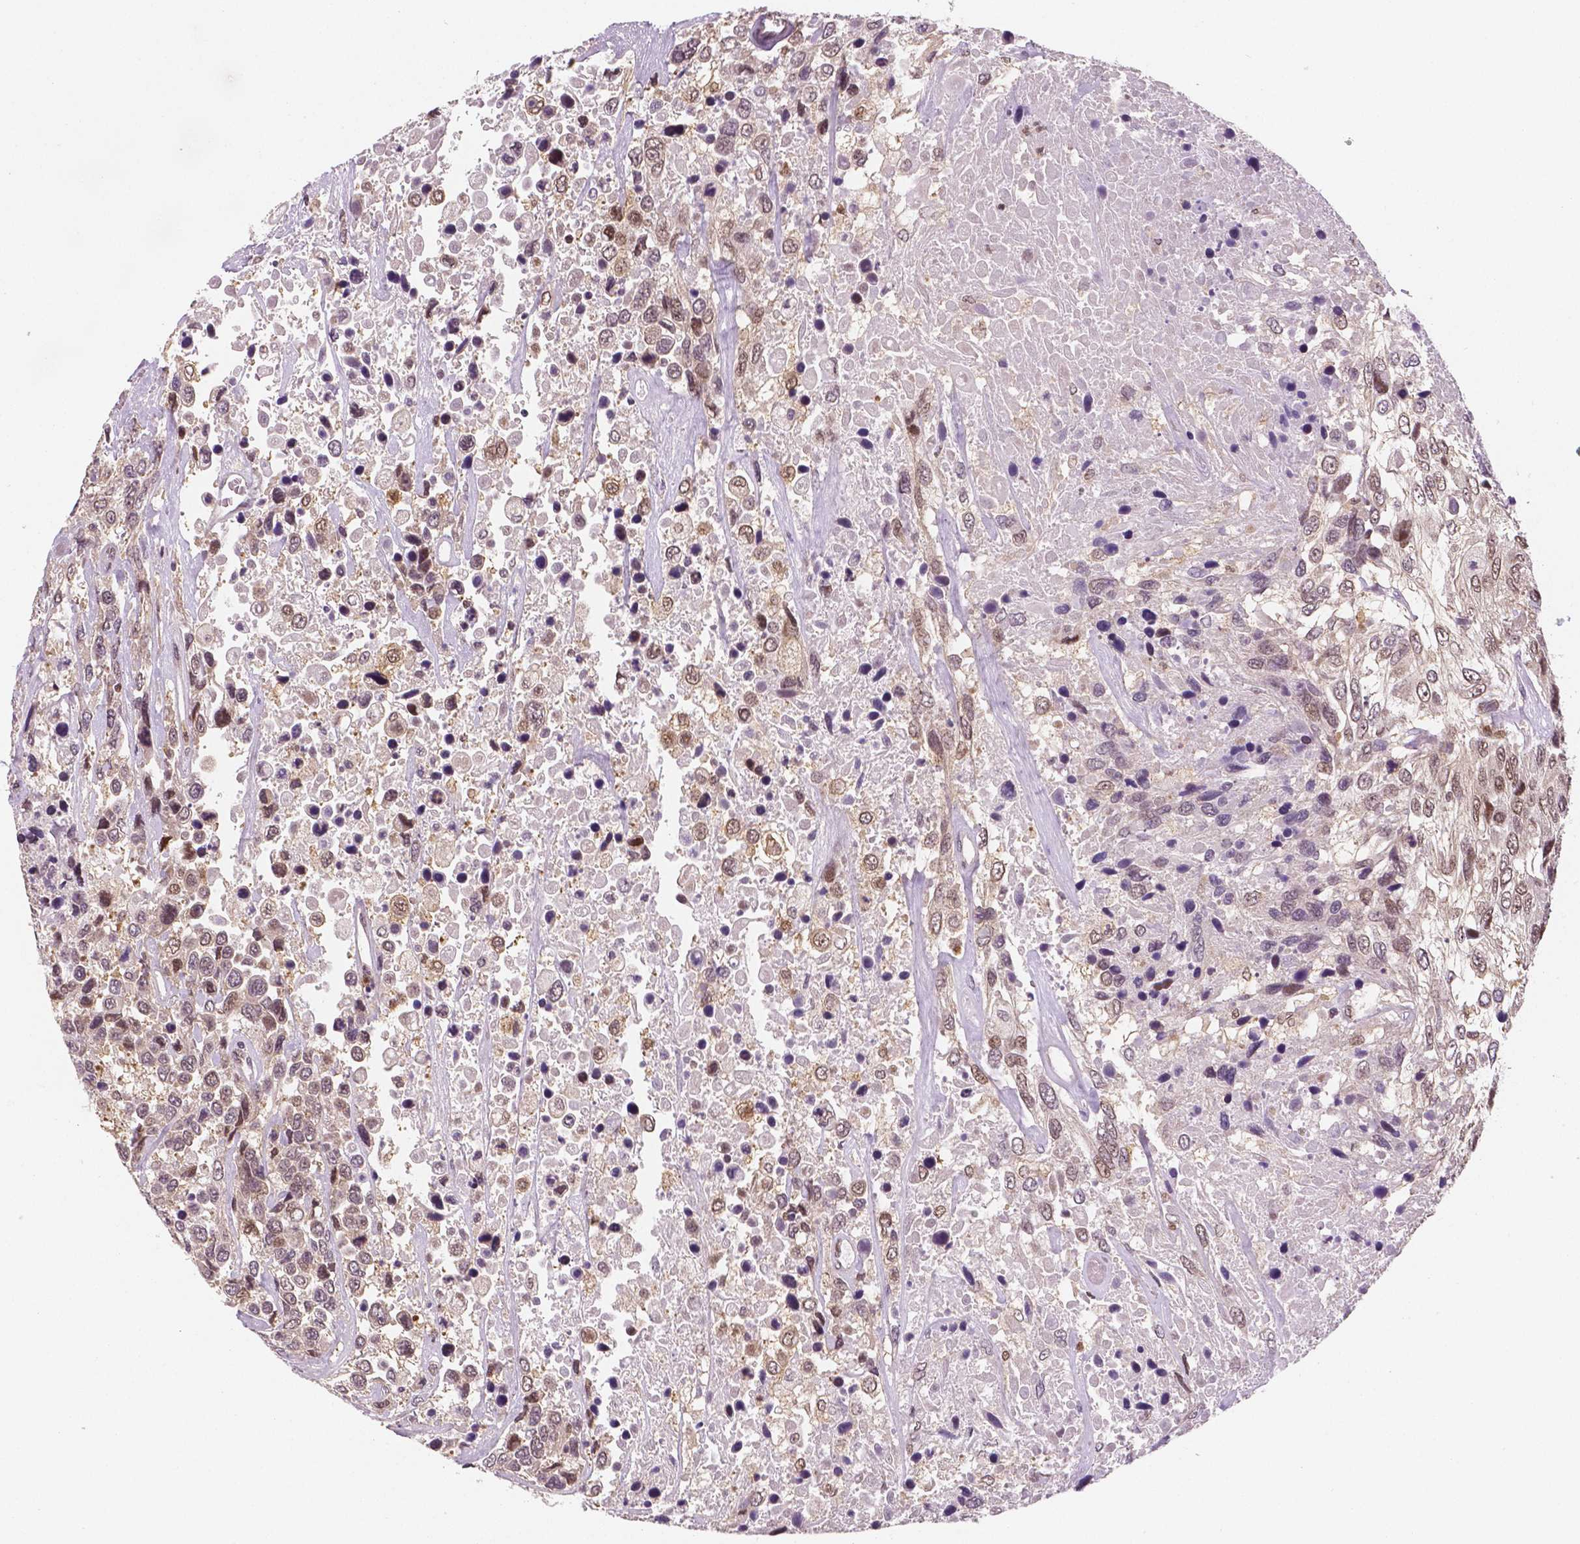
{"staining": {"intensity": "weak", "quantity": ">75%", "location": "cytoplasmic/membranous,nuclear"}, "tissue": "urothelial cancer", "cell_type": "Tumor cells", "image_type": "cancer", "snomed": [{"axis": "morphology", "description": "Urothelial carcinoma, High grade"}, {"axis": "topography", "description": "Urinary bladder"}], "caption": "High-power microscopy captured an immunohistochemistry micrograph of urothelial carcinoma (high-grade), revealing weak cytoplasmic/membranous and nuclear positivity in approximately >75% of tumor cells.", "gene": "STAT3", "patient": {"sex": "female", "age": 70}}